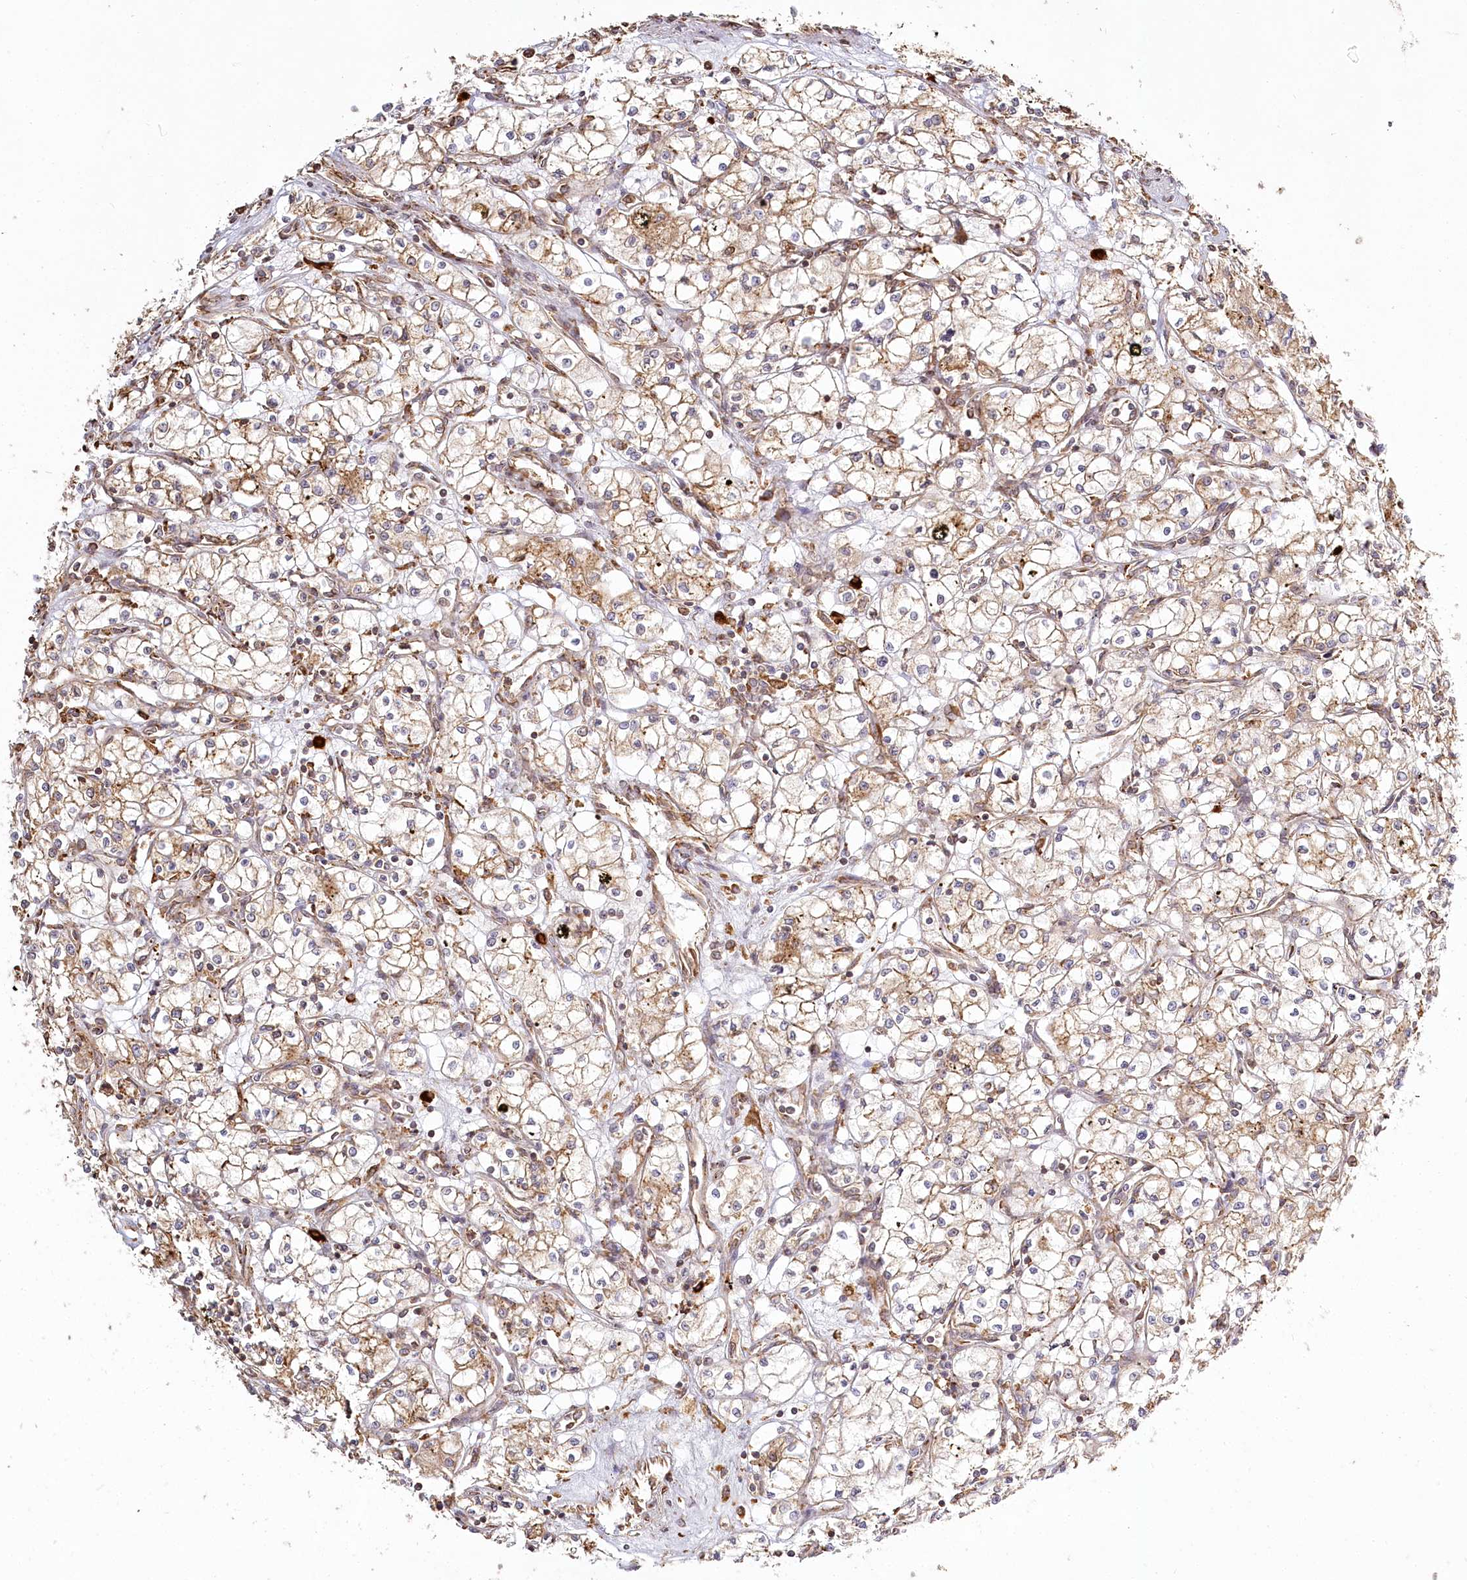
{"staining": {"intensity": "weak", "quantity": ">75%", "location": "cytoplasmic/membranous"}, "tissue": "renal cancer", "cell_type": "Tumor cells", "image_type": "cancer", "snomed": [{"axis": "morphology", "description": "Adenocarcinoma, NOS"}, {"axis": "topography", "description": "Kidney"}], "caption": "DAB (3,3'-diaminobenzidine) immunohistochemical staining of human renal adenocarcinoma shows weak cytoplasmic/membranous protein positivity in about >75% of tumor cells.", "gene": "FAM13A", "patient": {"sex": "male", "age": 59}}